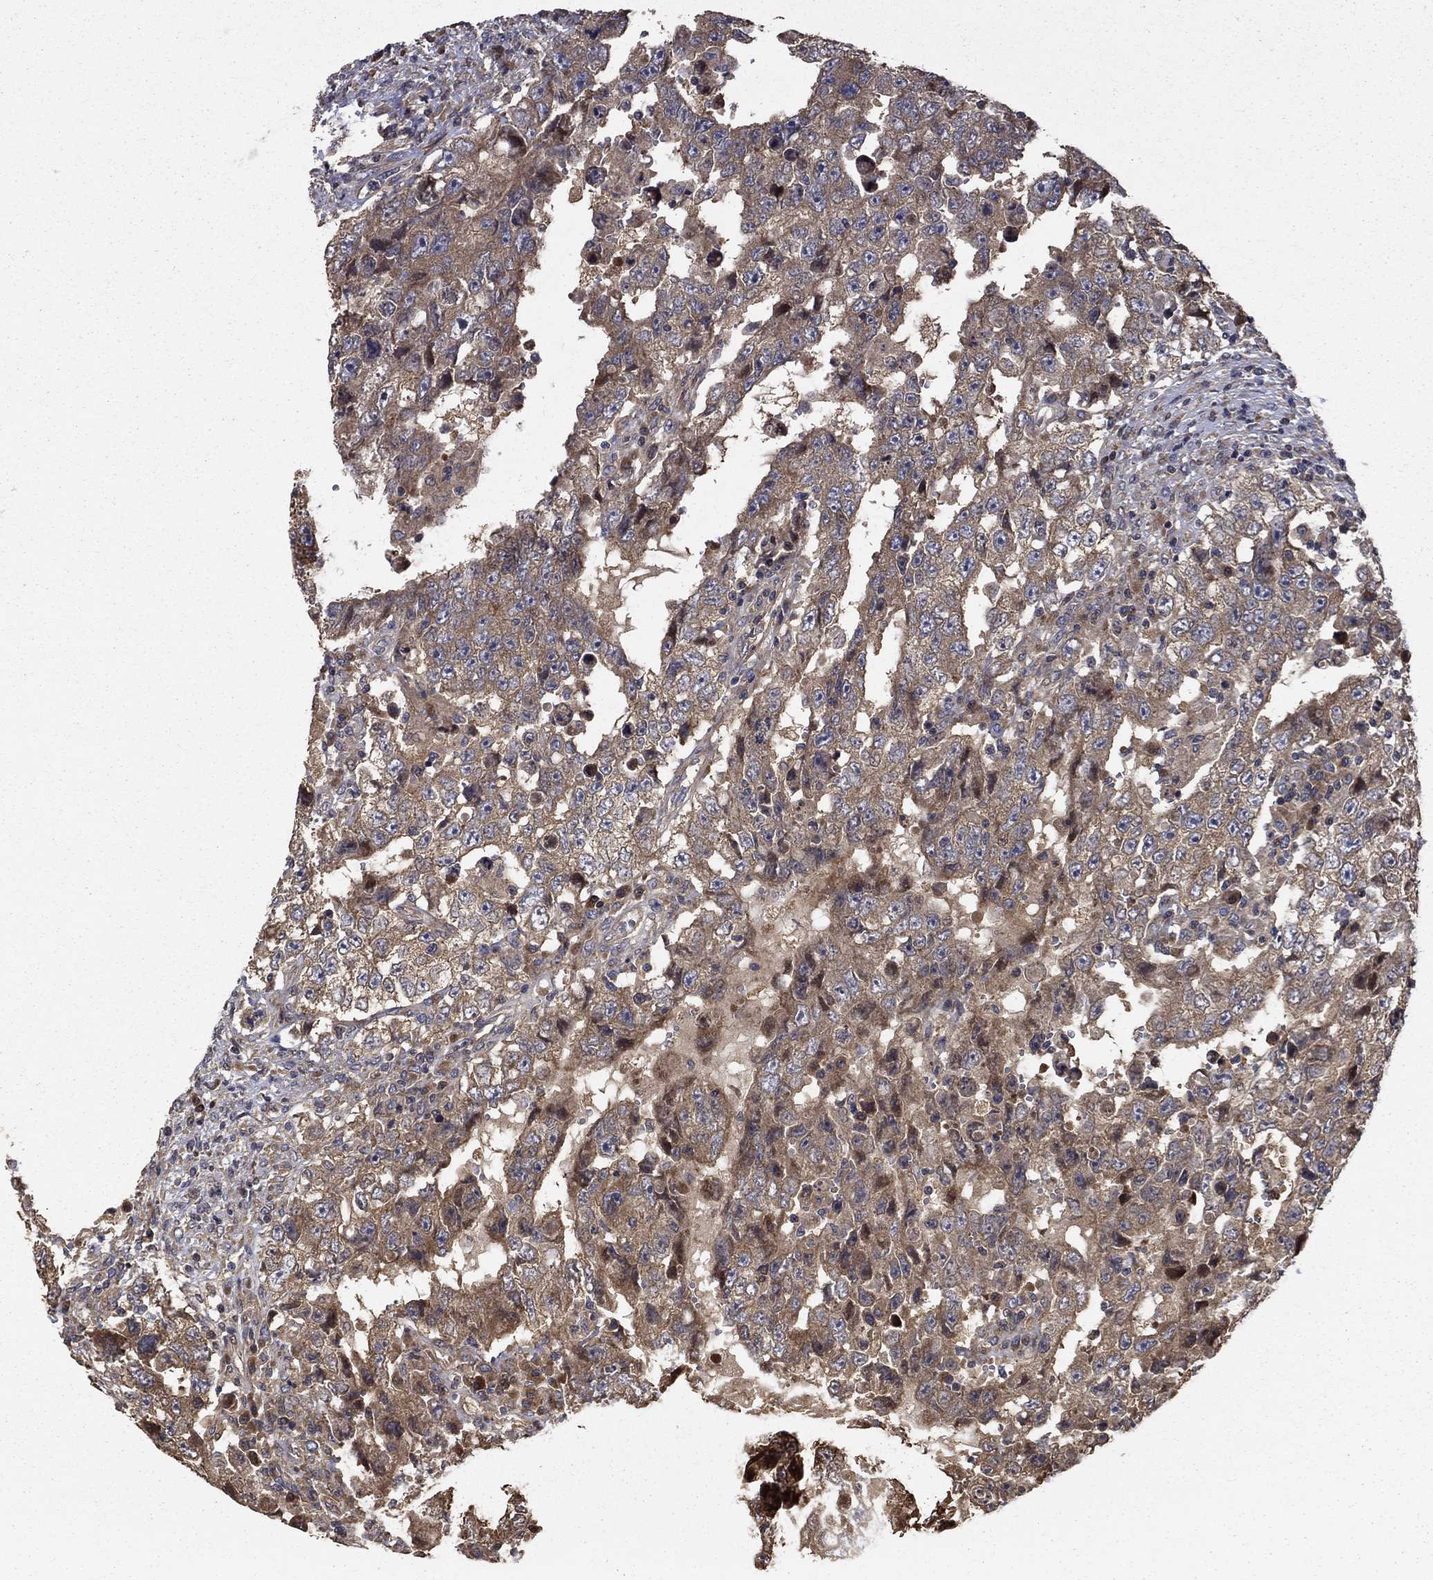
{"staining": {"intensity": "moderate", "quantity": ">75%", "location": "cytoplasmic/membranous"}, "tissue": "testis cancer", "cell_type": "Tumor cells", "image_type": "cancer", "snomed": [{"axis": "morphology", "description": "Carcinoma, Embryonal, NOS"}, {"axis": "topography", "description": "Testis"}], "caption": "Immunohistochemical staining of embryonal carcinoma (testis) displays moderate cytoplasmic/membranous protein positivity in approximately >75% of tumor cells.", "gene": "BABAM2", "patient": {"sex": "male", "age": 26}}